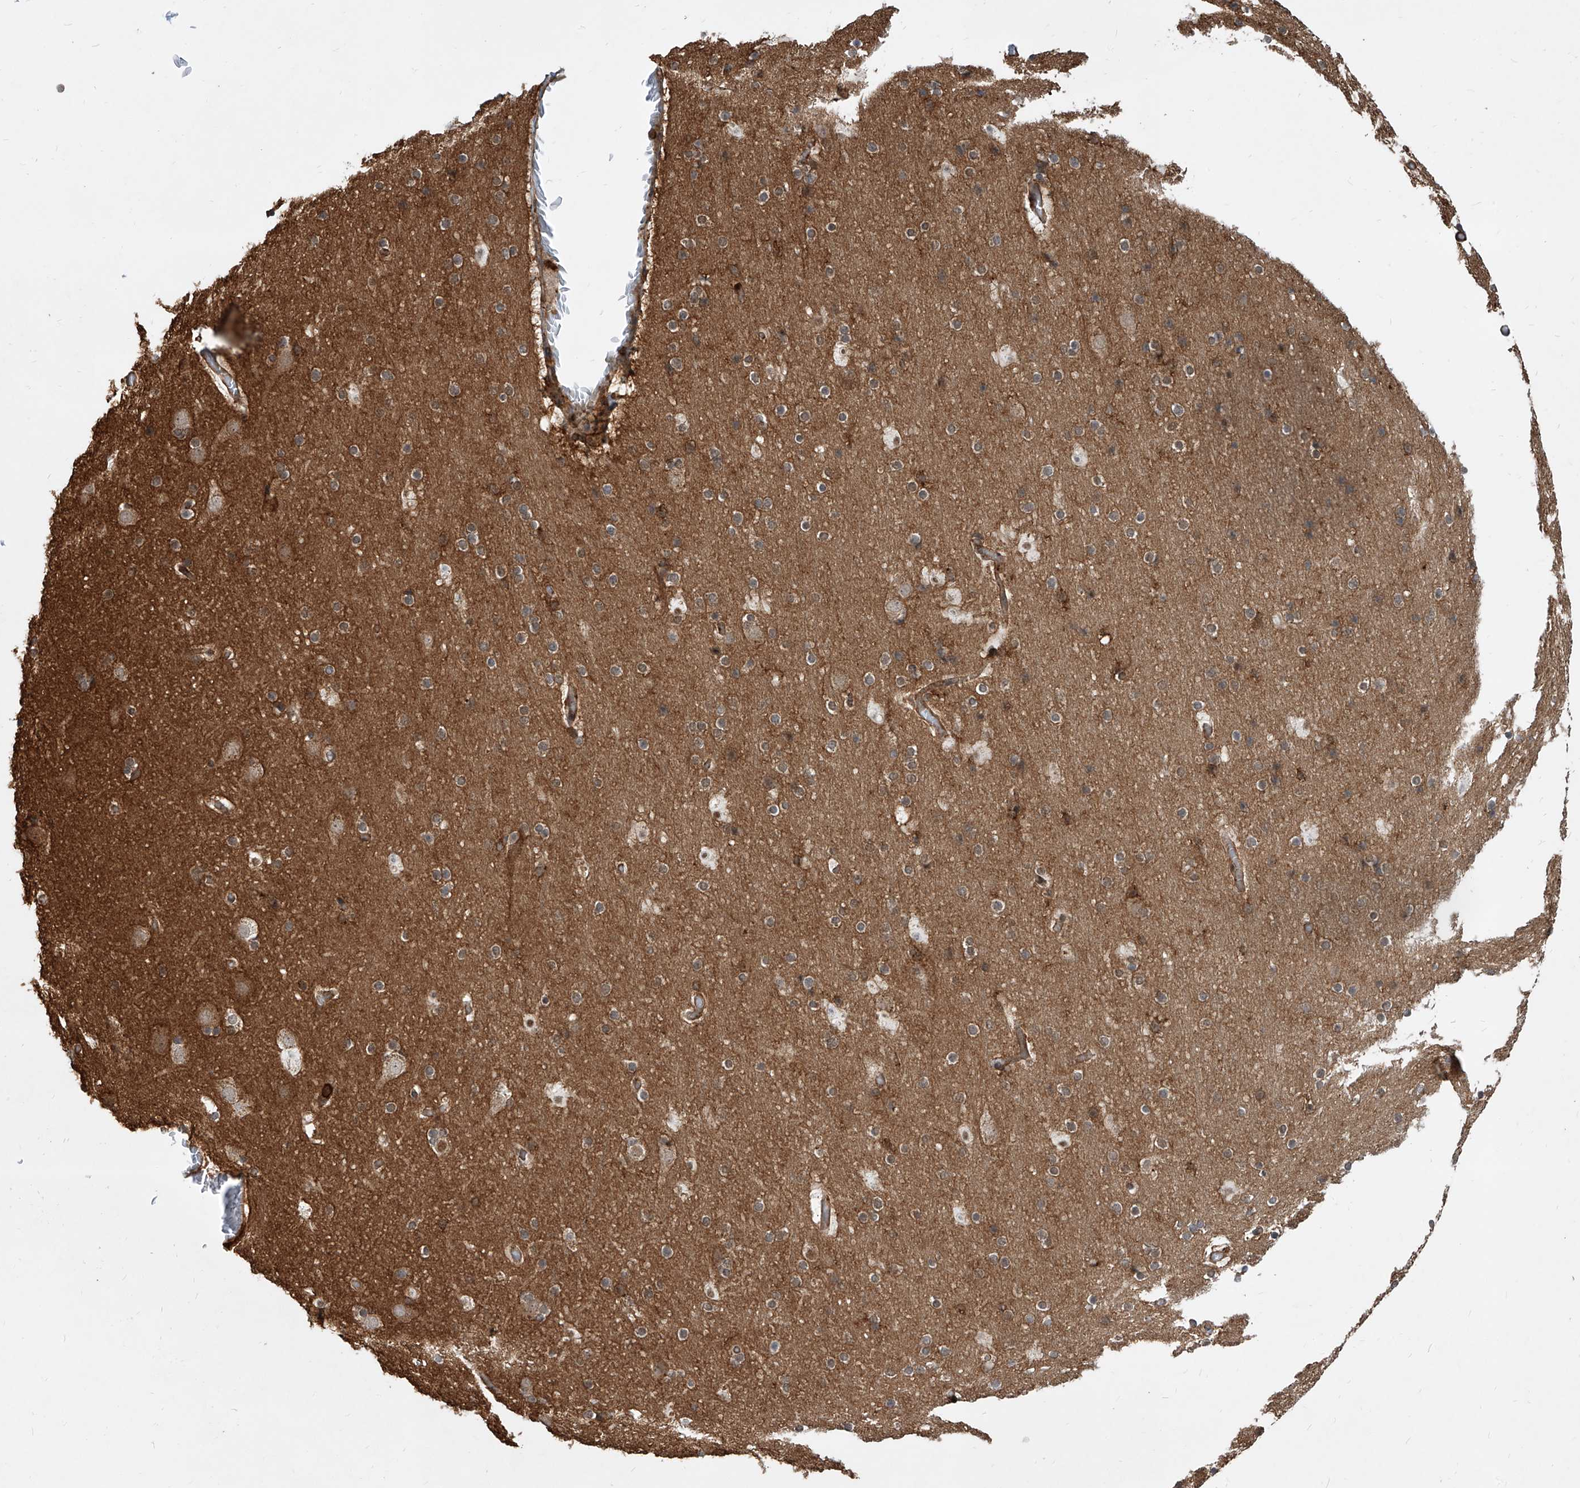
{"staining": {"intensity": "moderate", "quantity": ">75%", "location": "cytoplasmic/membranous"}, "tissue": "cerebral cortex", "cell_type": "Endothelial cells", "image_type": "normal", "snomed": [{"axis": "morphology", "description": "Normal tissue, NOS"}, {"axis": "topography", "description": "Cerebral cortex"}], "caption": "Protein staining of normal cerebral cortex reveals moderate cytoplasmic/membranous expression in approximately >75% of endothelial cells.", "gene": "MAGED2", "patient": {"sex": "male", "age": 57}}